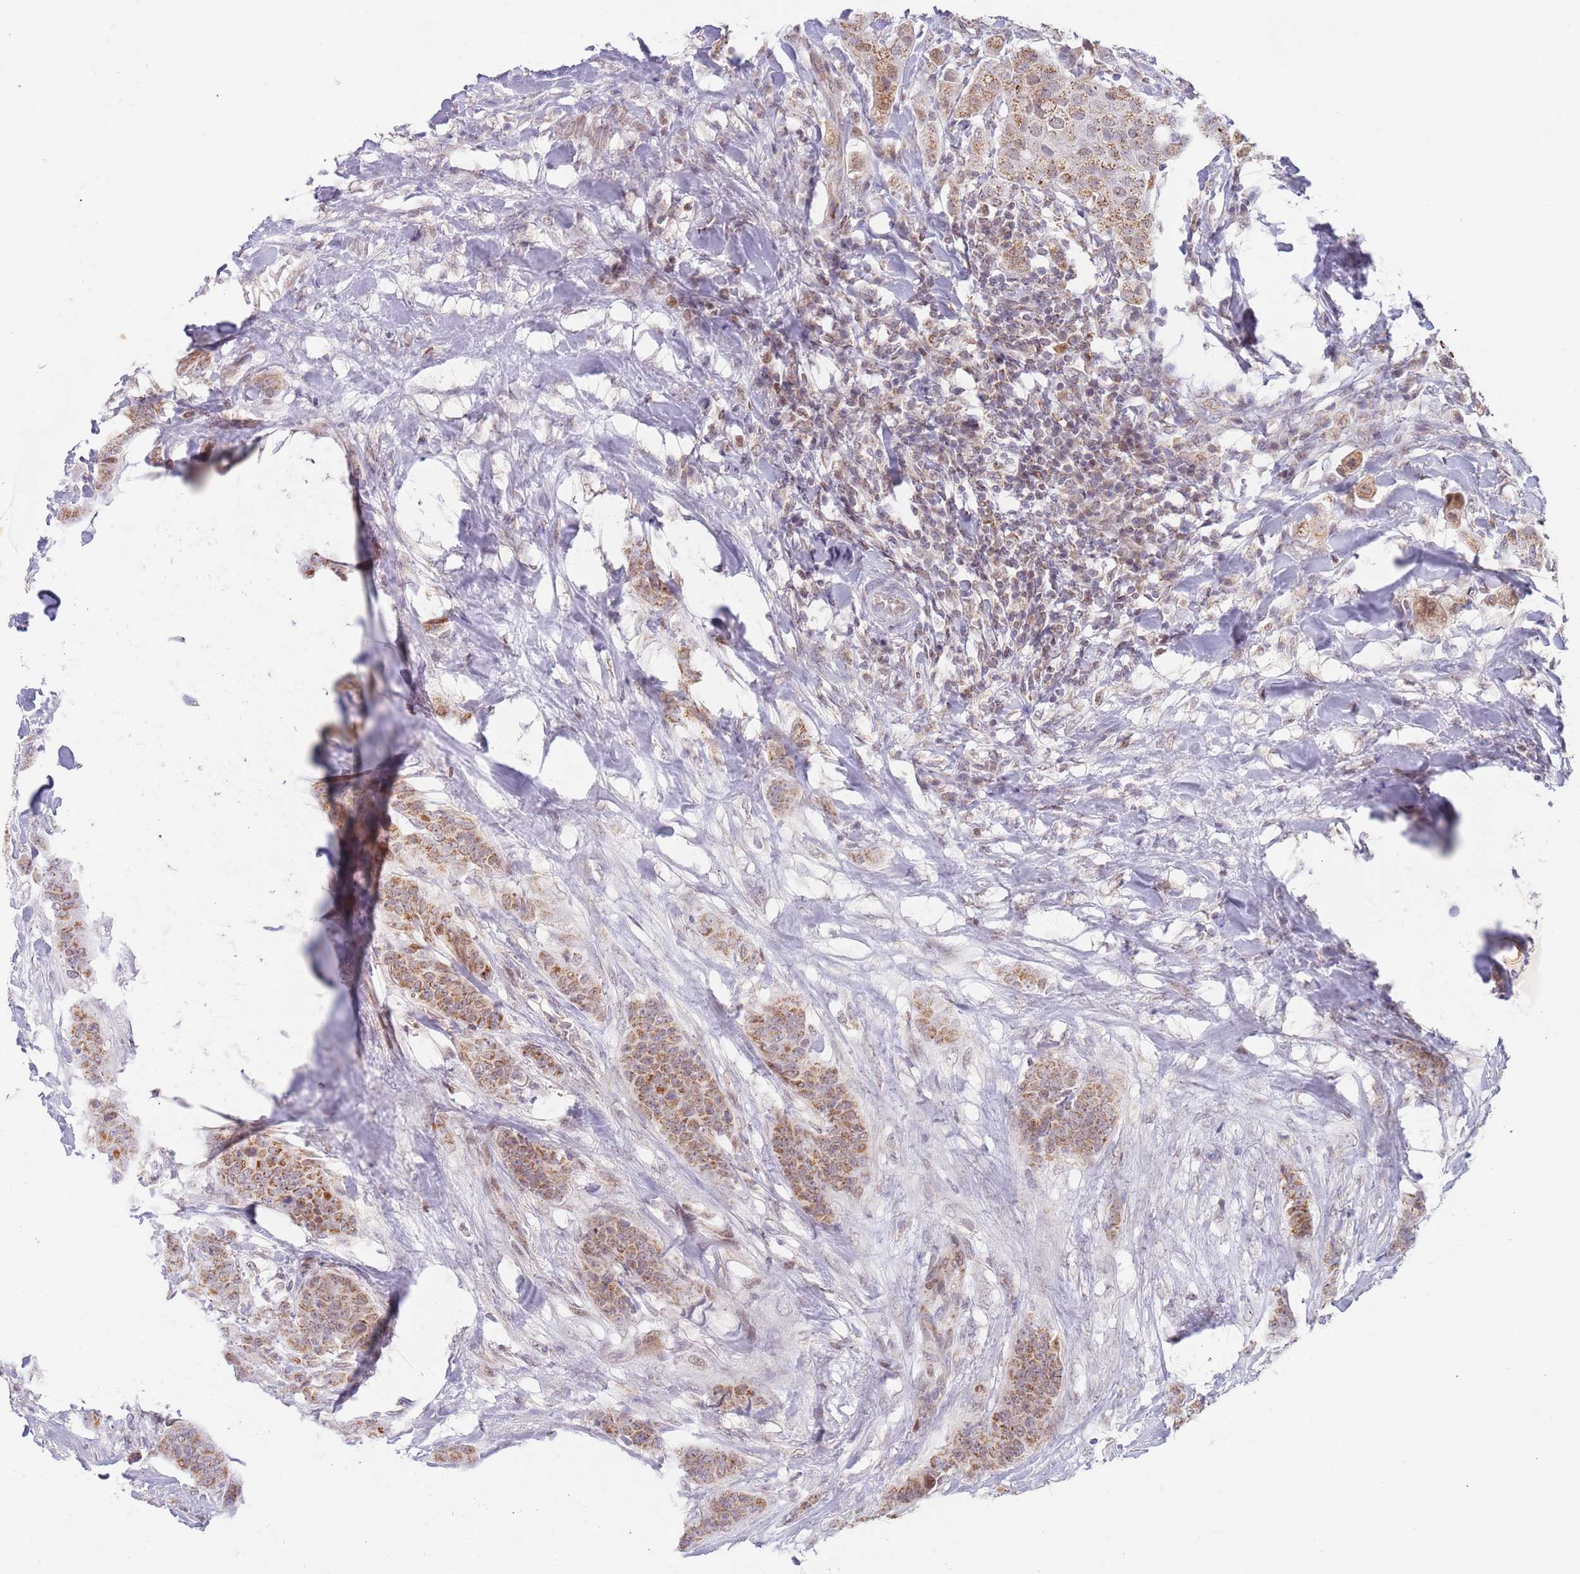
{"staining": {"intensity": "moderate", "quantity": ">75%", "location": "cytoplasmic/membranous"}, "tissue": "breast cancer", "cell_type": "Tumor cells", "image_type": "cancer", "snomed": [{"axis": "morphology", "description": "Duct carcinoma"}, {"axis": "topography", "description": "Breast"}], "caption": "Brown immunohistochemical staining in invasive ductal carcinoma (breast) demonstrates moderate cytoplasmic/membranous staining in about >75% of tumor cells.", "gene": "TIMM13", "patient": {"sex": "female", "age": 40}}